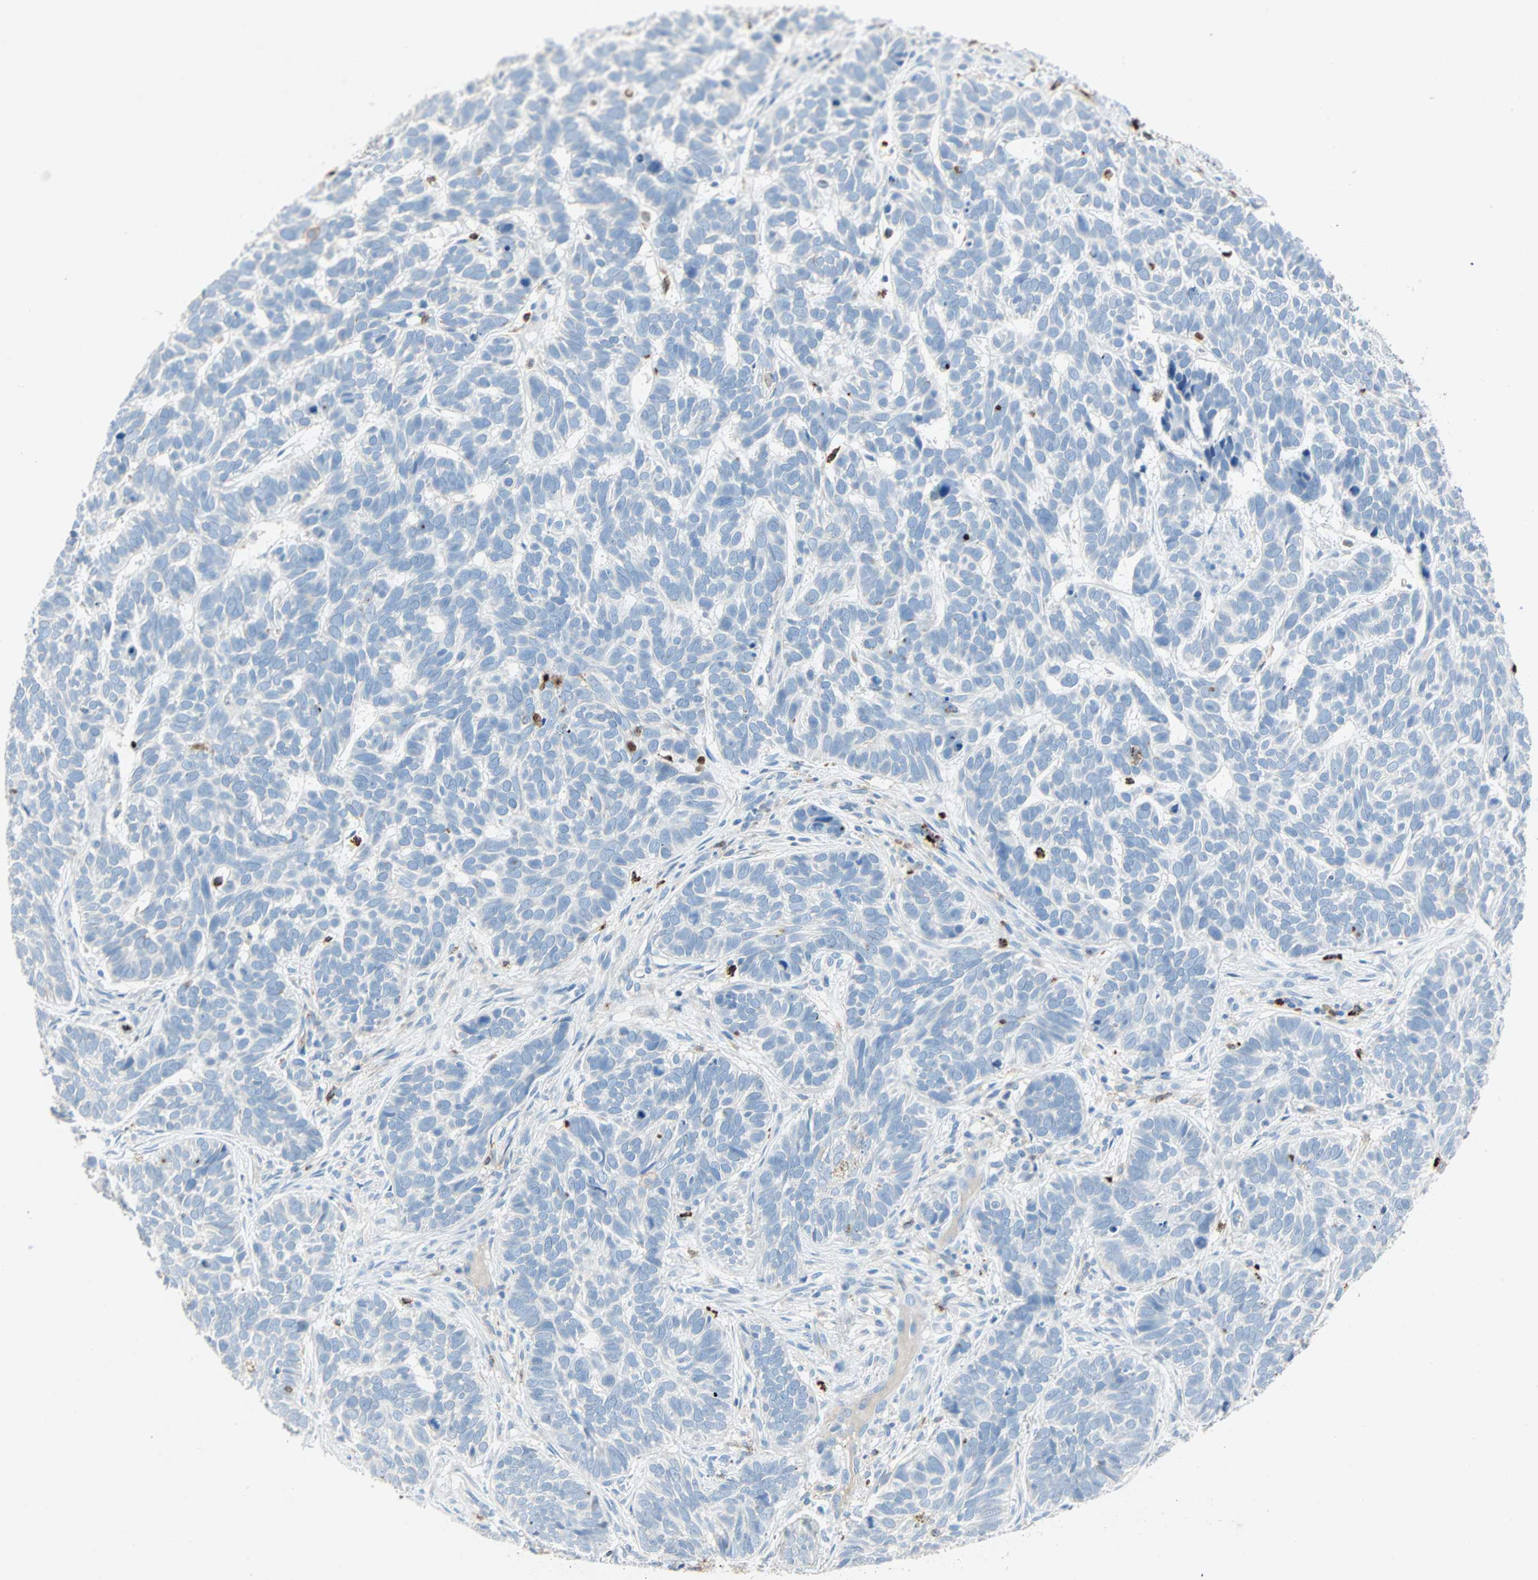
{"staining": {"intensity": "negative", "quantity": "none", "location": "none"}, "tissue": "skin cancer", "cell_type": "Tumor cells", "image_type": "cancer", "snomed": [{"axis": "morphology", "description": "Basal cell carcinoma"}, {"axis": "topography", "description": "Skin"}], "caption": "DAB (3,3'-diaminobenzidine) immunohistochemical staining of skin basal cell carcinoma shows no significant expression in tumor cells.", "gene": "CLEC4A", "patient": {"sex": "male", "age": 87}}